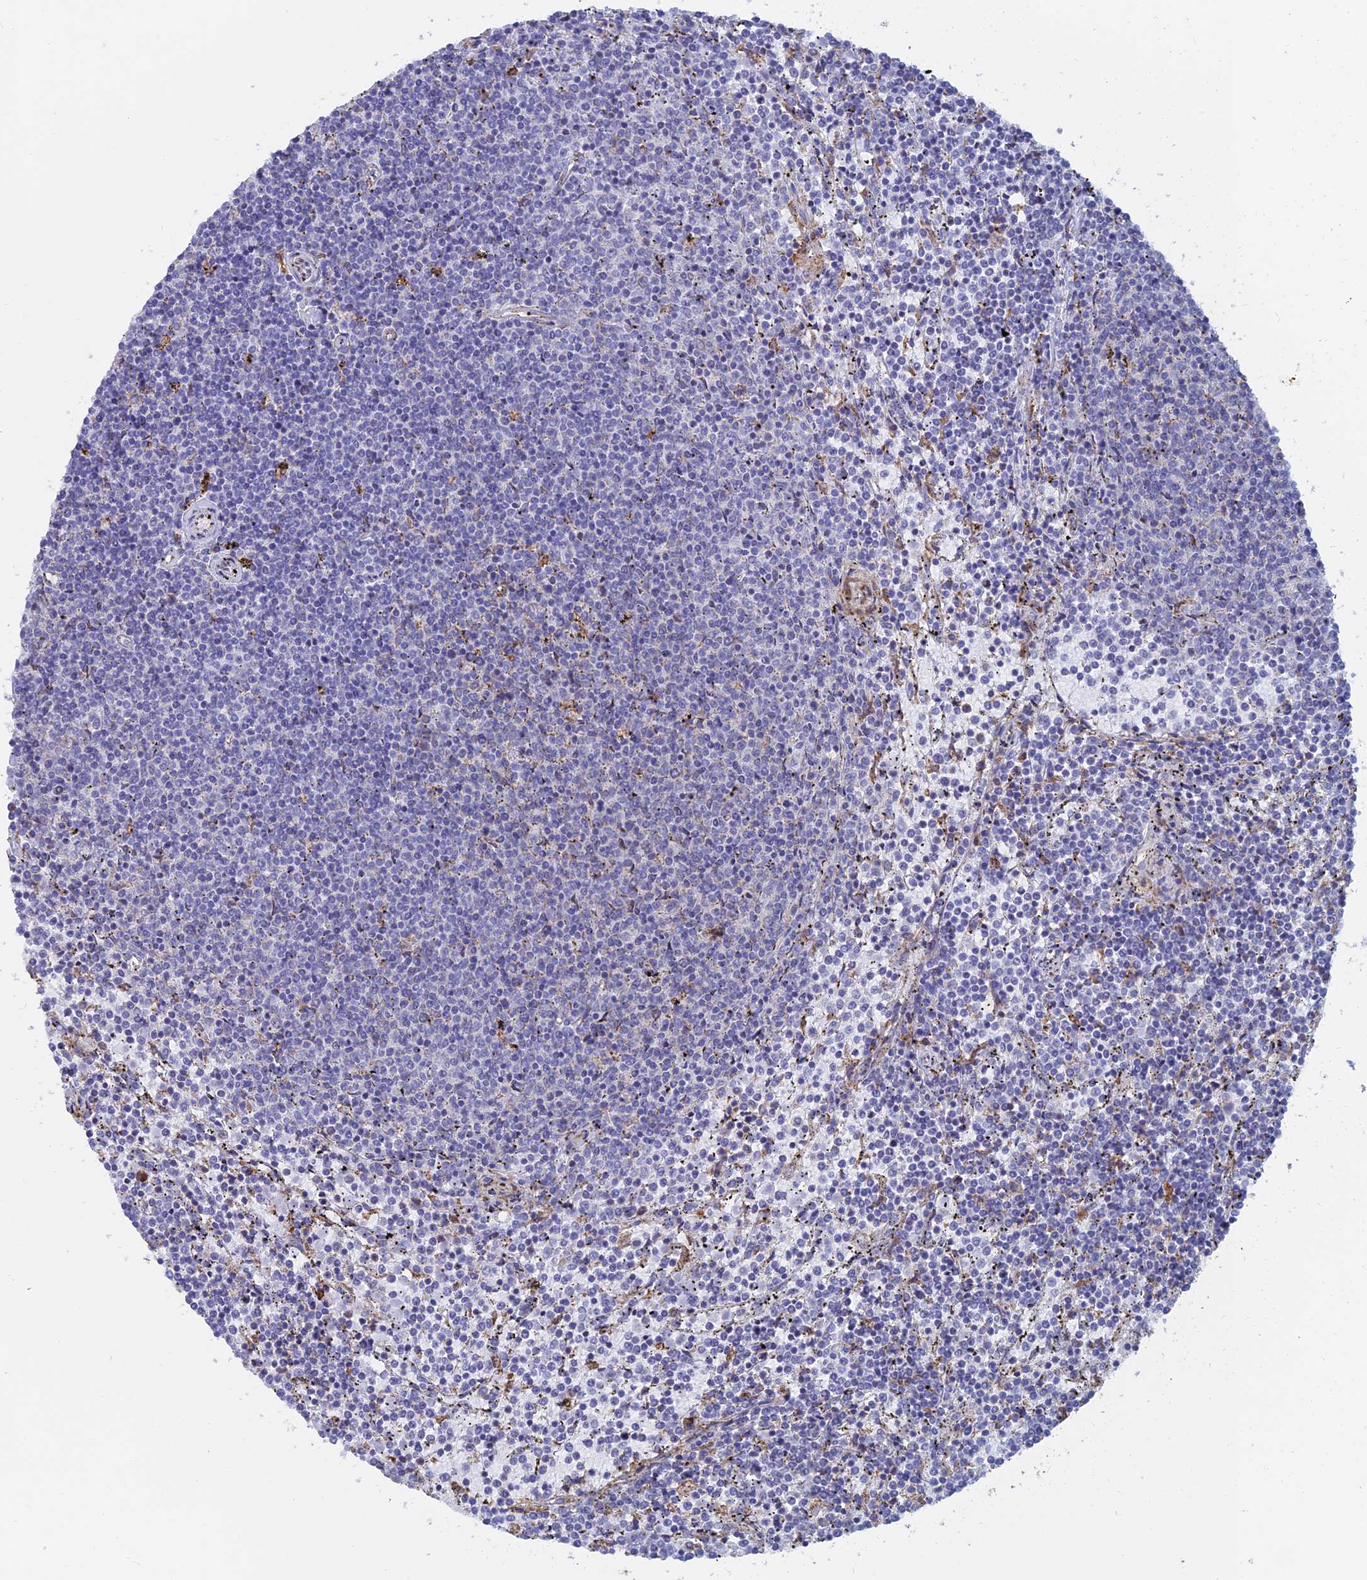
{"staining": {"intensity": "negative", "quantity": "none", "location": "none"}, "tissue": "lymphoma", "cell_type": "Tumor cells", "image_type": "cancer", "snomed": [{"axis": "morphology", "description": "Malignant lymphoma, non-Hodgkin's type, Low grade"}, {"axis": "topography", "description": "Spleen"}], "caption": "Protein analysis of malignant lymphoma, non-Hodgkin's type (low-grade) reveals no significant staining in tumor cells. (Brightfield microscopy of DAB (3,3'-diaminobenzidine) IHC at high magnification).", "gene": "WDR35", "patient": {"sex": "female", "age": 50}}